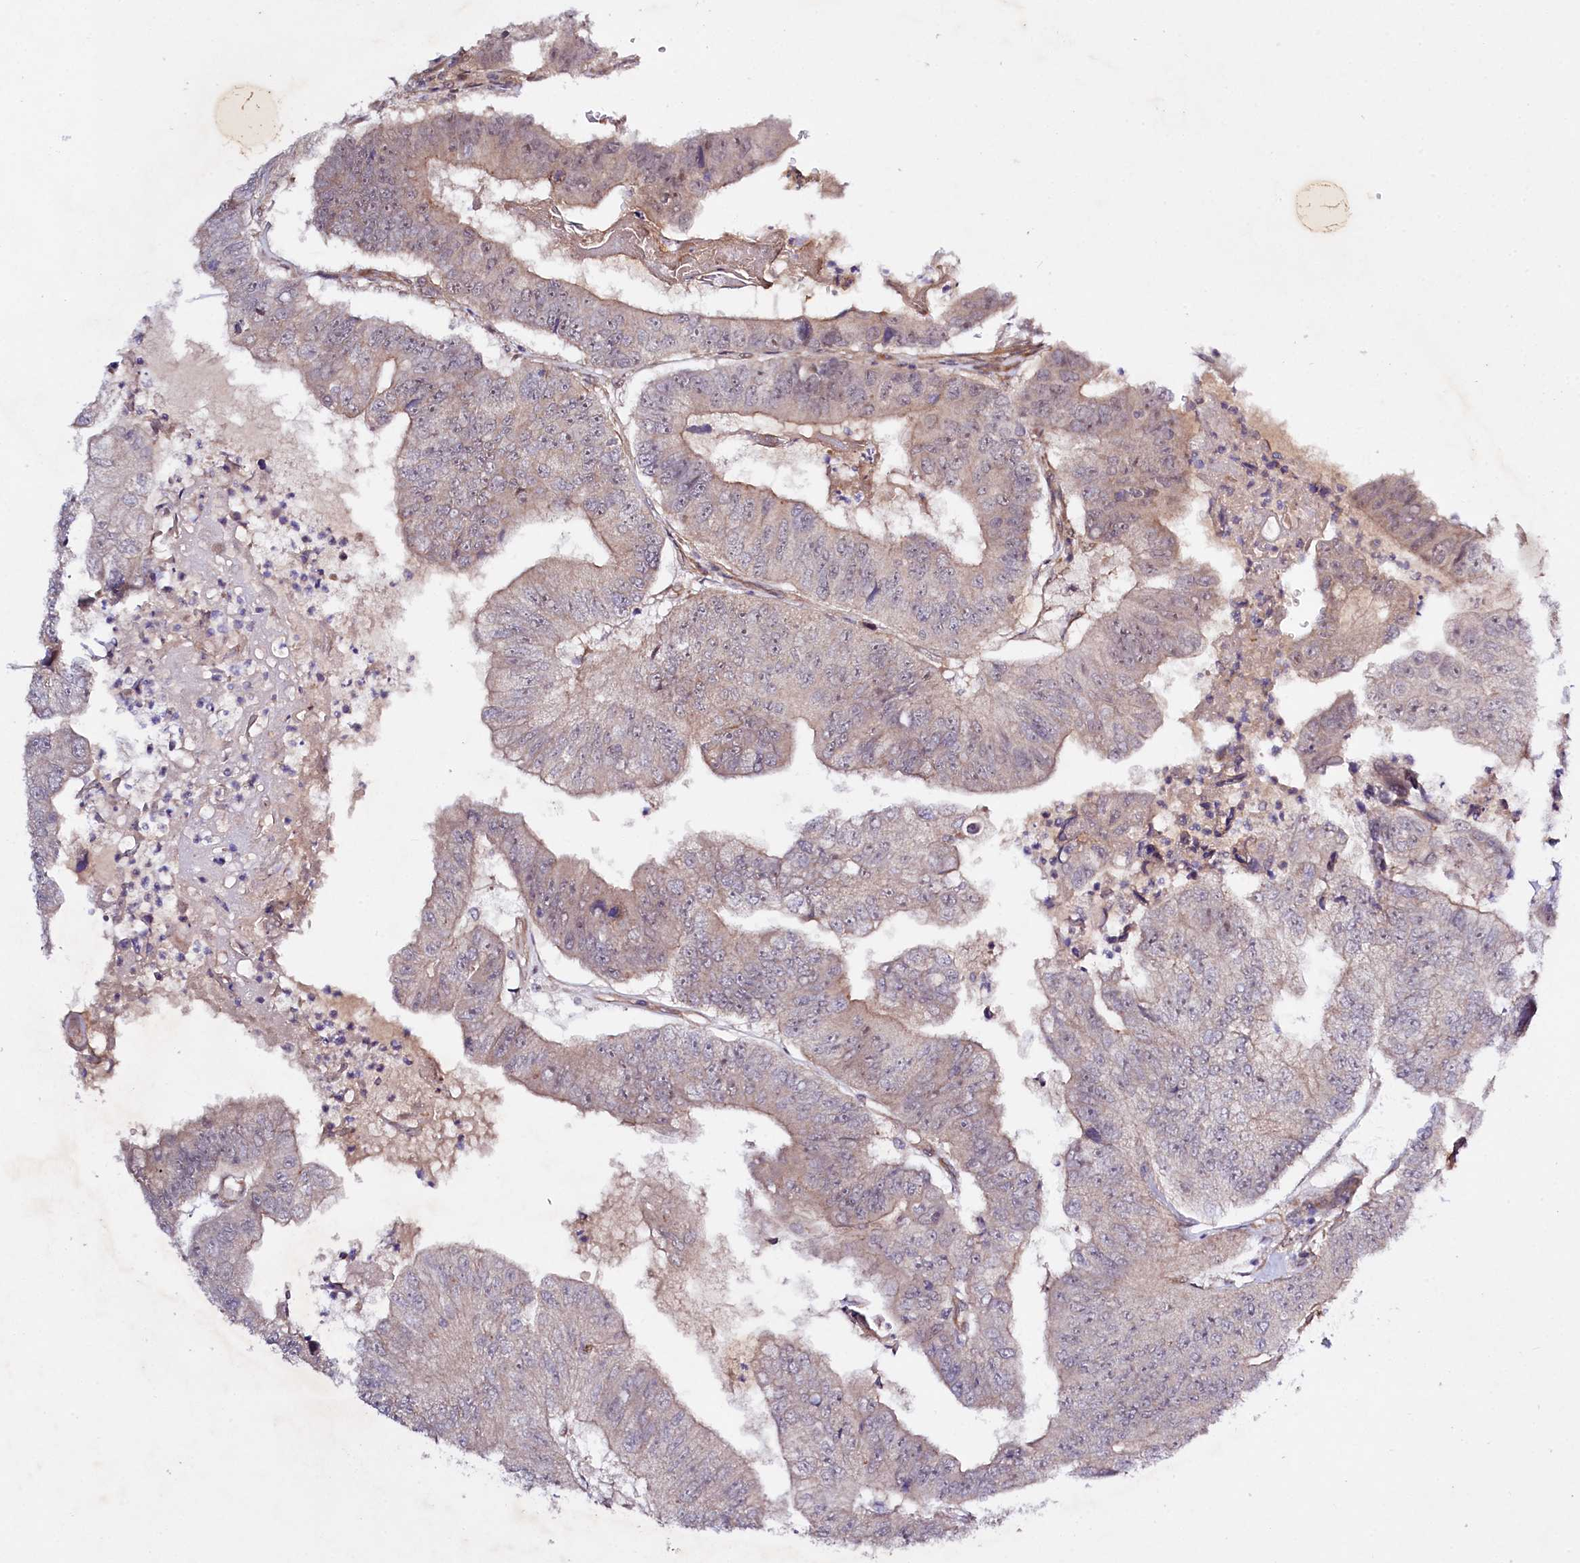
{"staining": {"intensity": "weak", "quantity": "<25%", "location": "cytoplasmic/membranous"}, "tissue": "colorectal cancer", "cell_type": "Tumor cells", "image_type": "cancer", "snomed": [{"axis": "morphology", "description": "Adenocarcinoma, NOS"}, {"axis": "topography", "description": "Colon"}], "caption": "Immunohistochemistry histopathology image of neoplastic tissue: adenocarcinoma (colorectal) stained with DAB (3,3'-diaminobenzidine) exhibits no significant protein positivity in tumor cells.", "gene": "PHLDB1", "patient": {"sex": "female", "age": 67}}